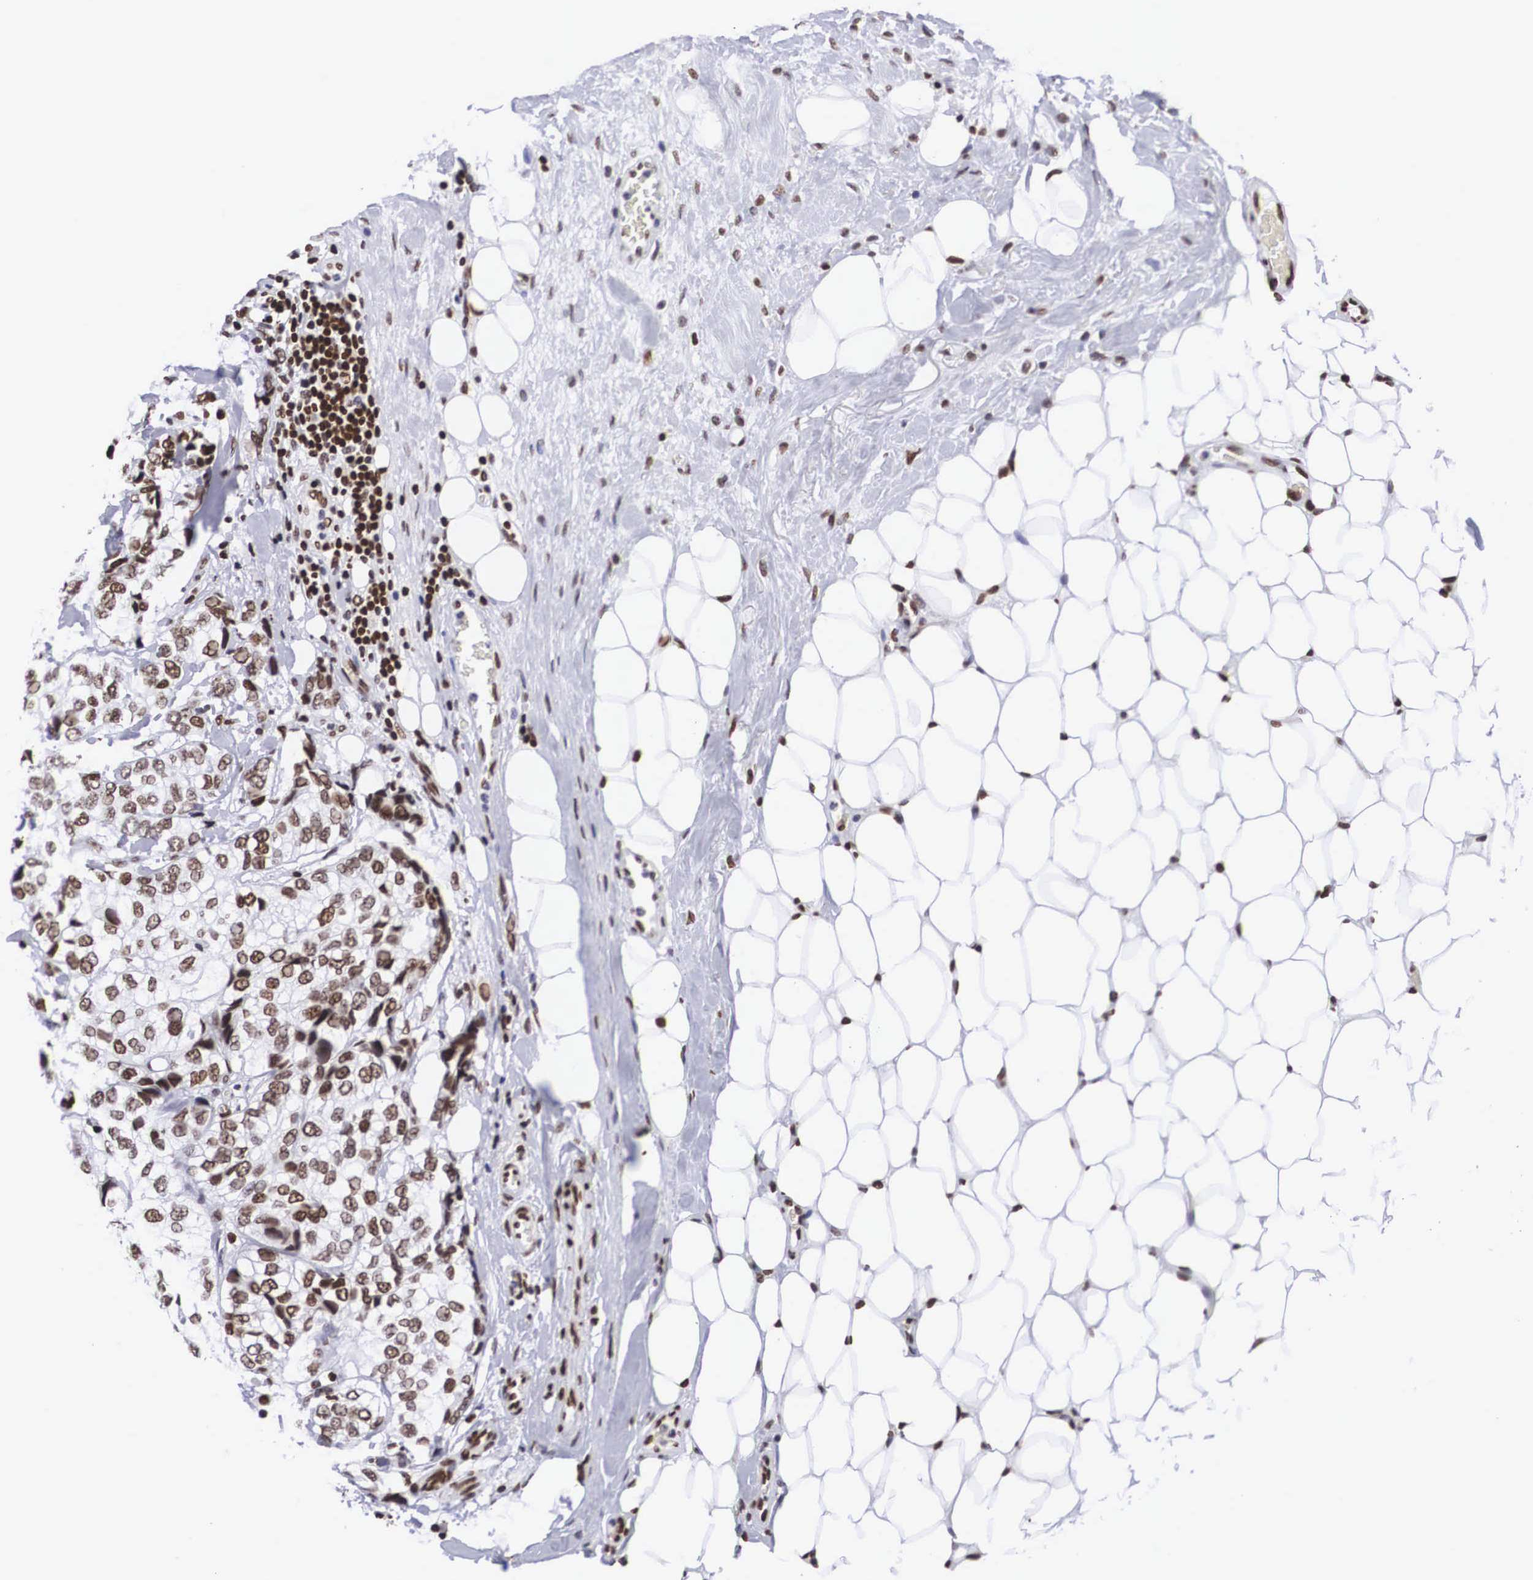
{"staining": {"intensity": "strong", "quantity": ">75%", "location": "nuclear"}, "tissue": "breast cancer", "cell_type": "Tumor cells", "image_type": "cancer", "snomed": [{"axis": "morphology", "description": "Duct carcinoma"}, {"axis": "topography", "description": "Breast"}], "caption": "Protein staining of breast intraductal carcinoma tissue exhibits strong nuclear expression in about >75% of tumor cells.", "gene": "MECP2", "patient": {"sex": "female", "age": 68}}